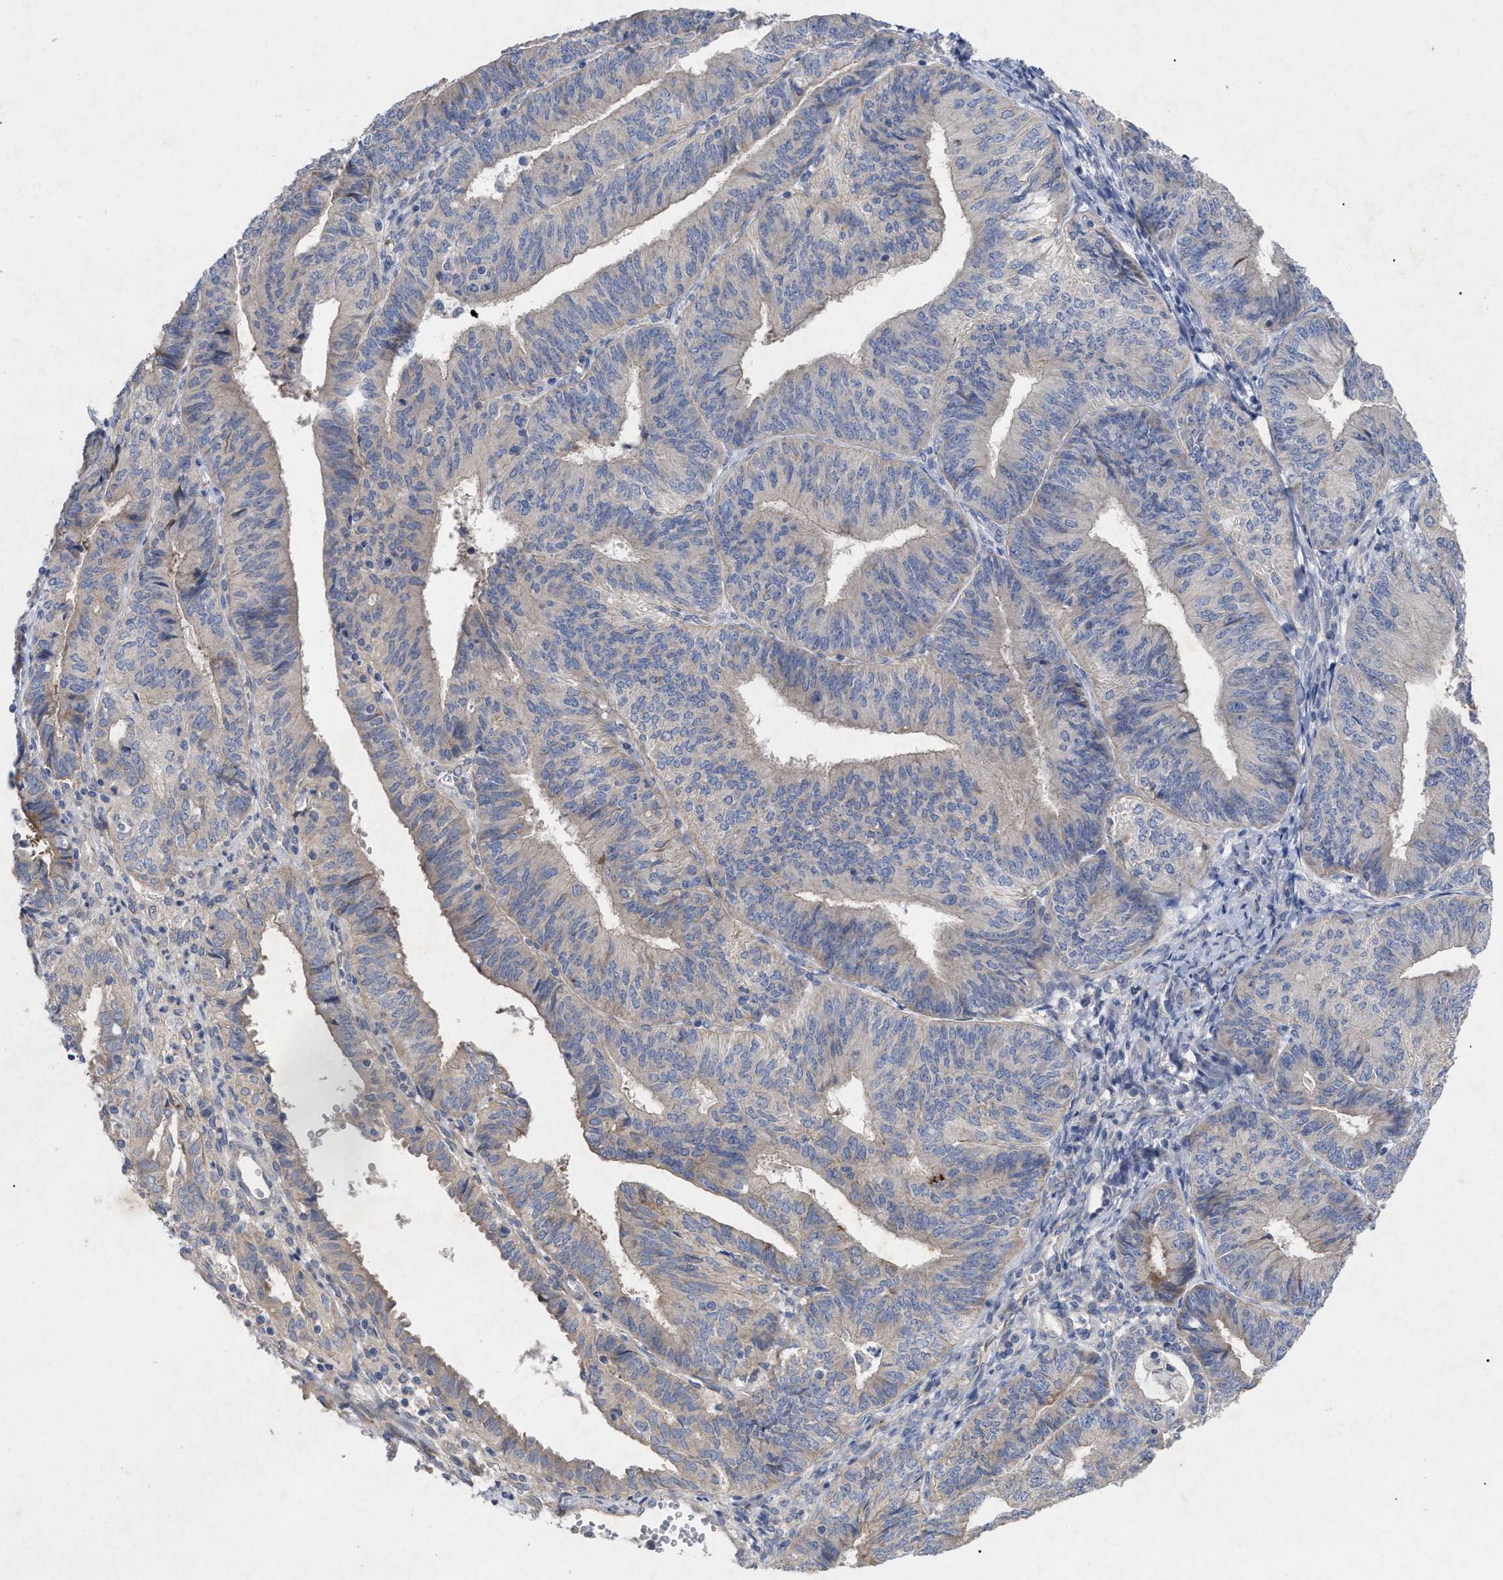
{"staining": {"intensity": "negative", "quantity": "none", "location": "none"}, "tissue": "endometrial cancer", "cell_type": "Tumor cells", "image_type": "cancer", "snomed": [{"axis": "morphology", "description": "Adenocarcinoma, NOS"}, {"axis": "topography", "description": "Endometrium"}], "caption": "IHC image of neoplastic tissue: human endometrial cancer (adenocarcinoma) stained with DAB (3,3'-diaminobenzidine) exhibits no significant protein positivity in tumor cells.", "gene": "VIP", "patient": {"sex": "female", "age": 58}}